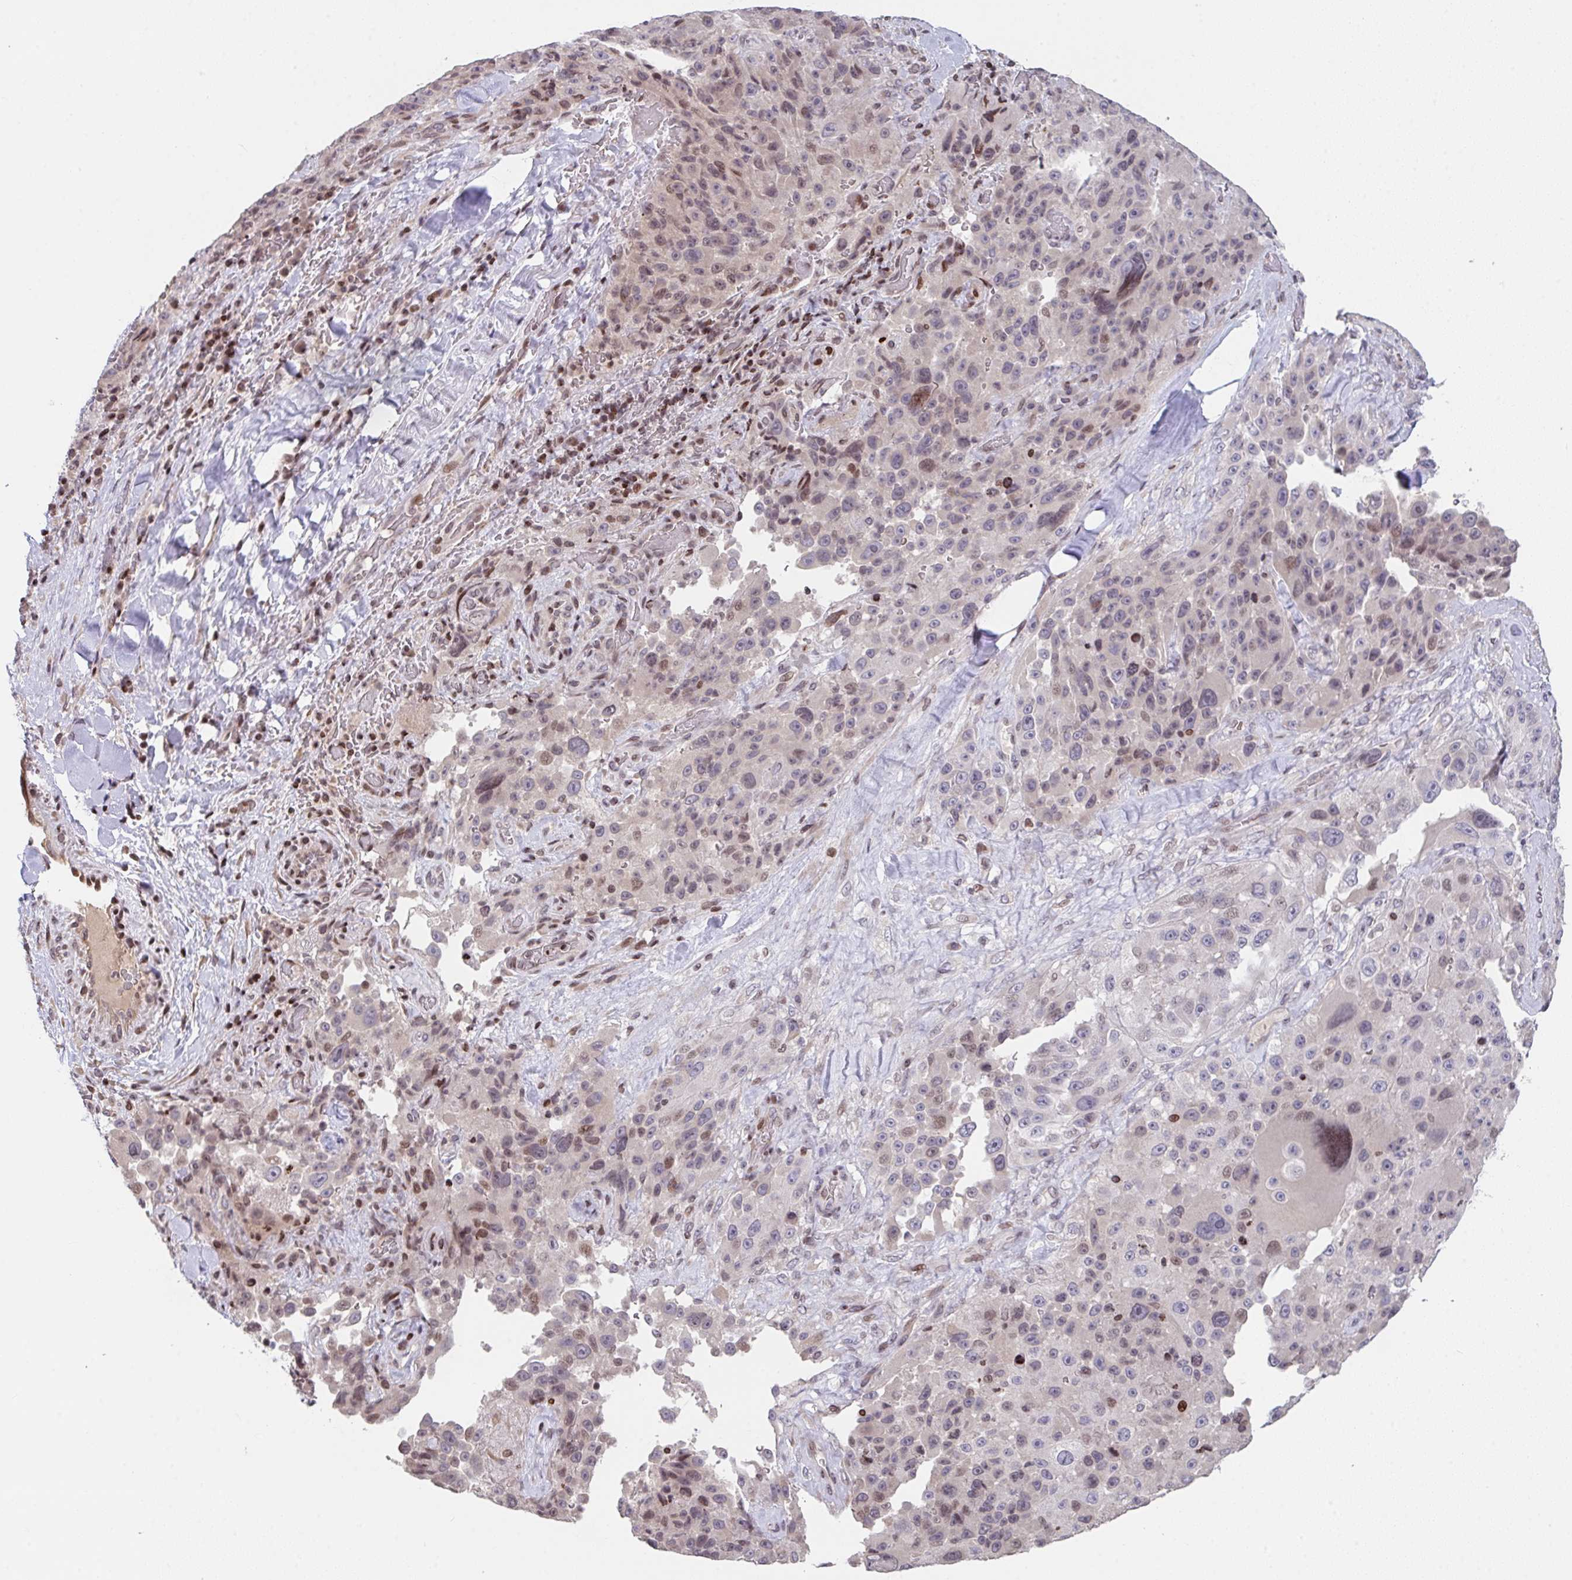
{"staining": {"intensity": "moderate", "quantity": "<25%", "location": "nuclear"}, "tissue": "melanoma", "cell_type": "Tumor cells", "image_type": "cancer", "snomed": [{"axis": "morphology", "description": "Malignant melanoma, Metastatic site"}, {"axis": "topography", "description": "Lymph node"}], "caption": "Immunohistochemistry (IHC) (DAB) staining of human melanoma demonstrates moderate nuclear protein positivity in about <25% of tumor cells.", "gene": "PCDHB8", "patient": {"sex": "male", "age": 62}}